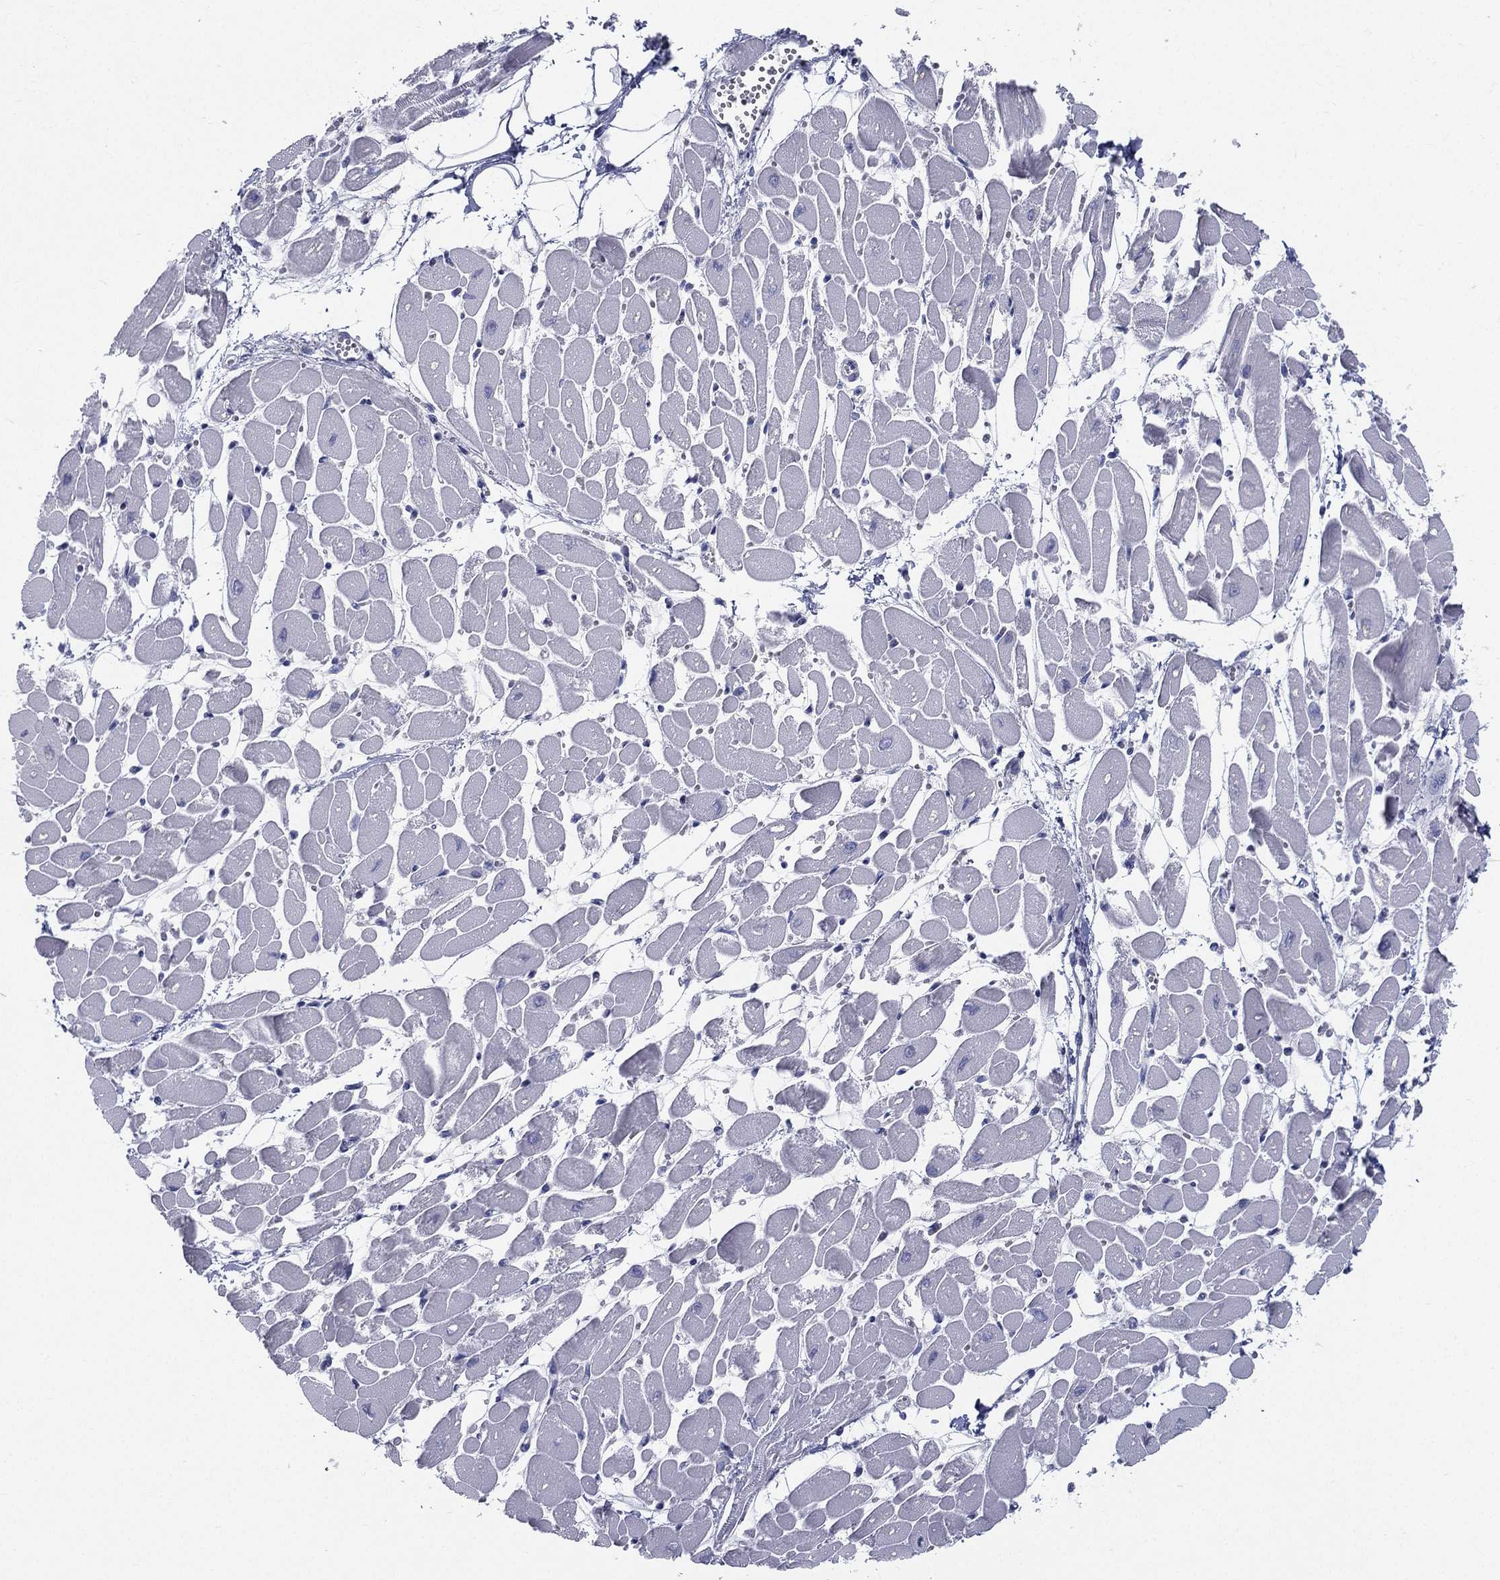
{"staining": {"intensity": "negative", "quantity": "none", "location": "none"}, "tissue": "heart muscle", "cell_type": "Cardiomyocytes", "image_type": "normal", "snomed": [{"axis": "morphology", "description": "Normal tissue, NOS"}, {"axis": "topography", "description": "Heart"}], "caption": "IHC image of benign heart muscle stained for a protein (brown), which reveals no positivity in cardiomyocytes.", "gene": "DEFB121", "patient": {"sex": "female", "age": 52}}